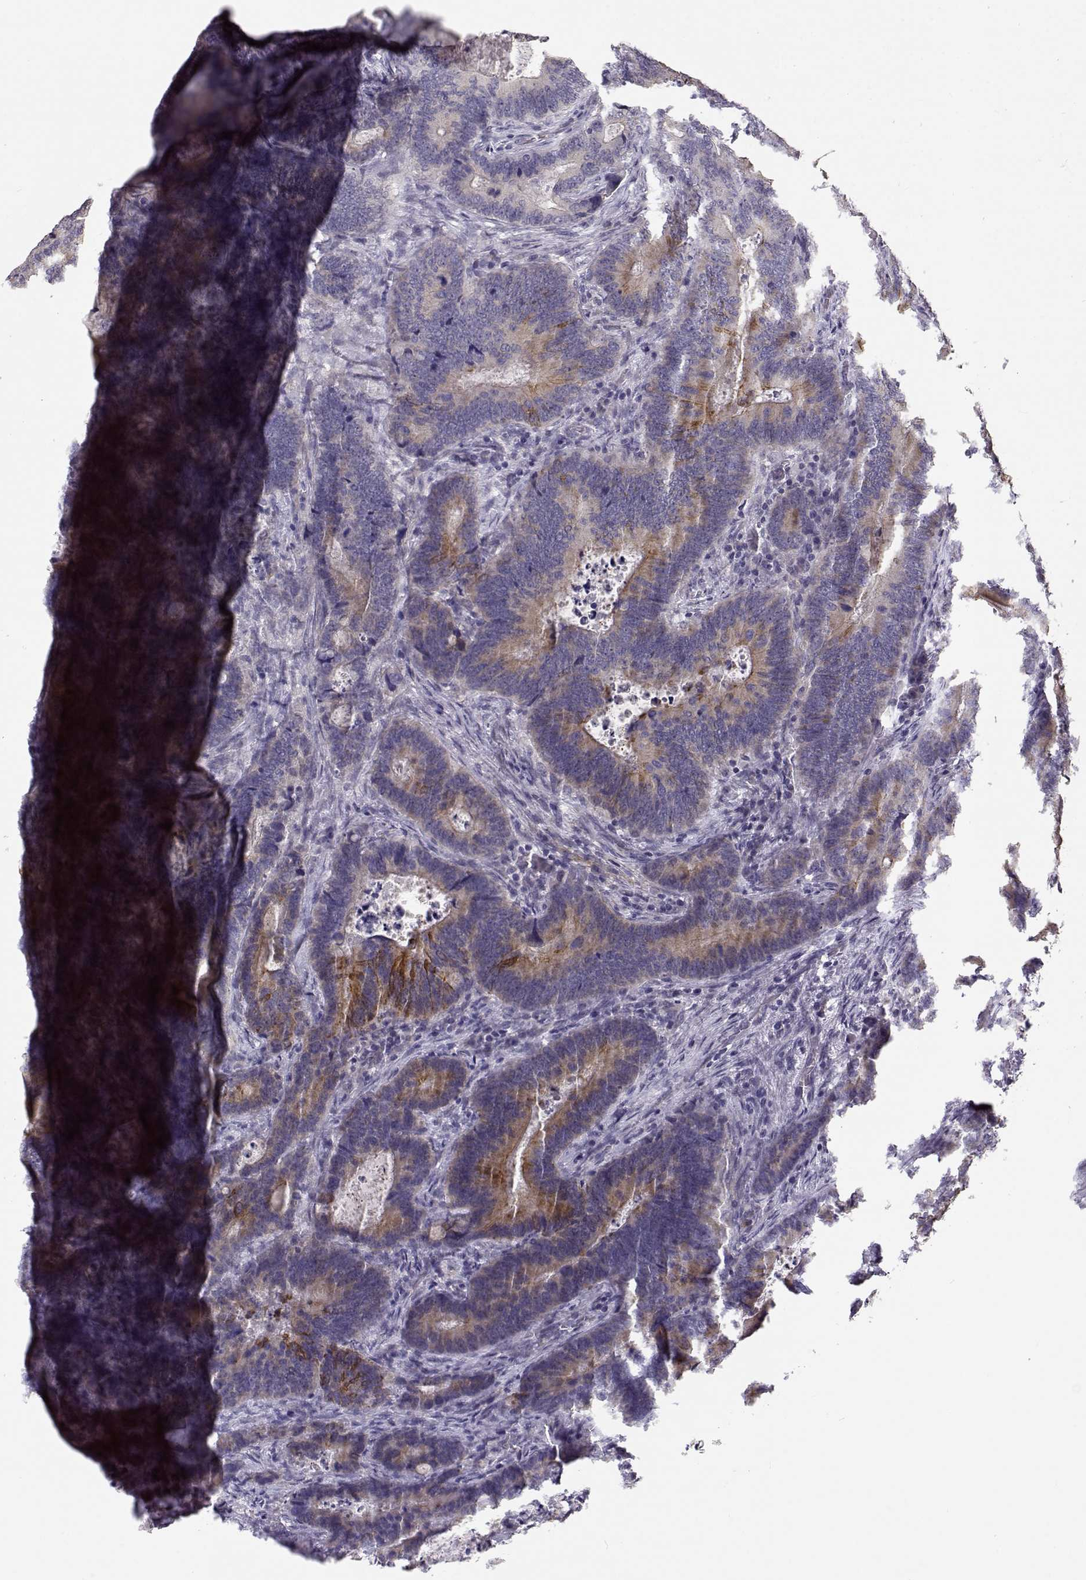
{"staining": {"intensity": "weak", "quantity": "25%-75%", "location": "cytoplasmic/membranous"}, "tissue": "colorectal cancer", "cell_type": "Tumor cells", "image_type": "cancer", "snomed": [{"axis": "morphology", "description": "Adenocarcinoma, NOS"}, {"axis": "topography", "description": "Colon"}], "caption": "IHC (DAB (3,3'-diaminobenzidine)) staining of colorectal adenocarcinoma displays weak cytoplasmic/membranous protein staining in about 25%-75% of tumor cells.", "gene": "TMEM145", "patient": {"sex": "female", "age": 82}}